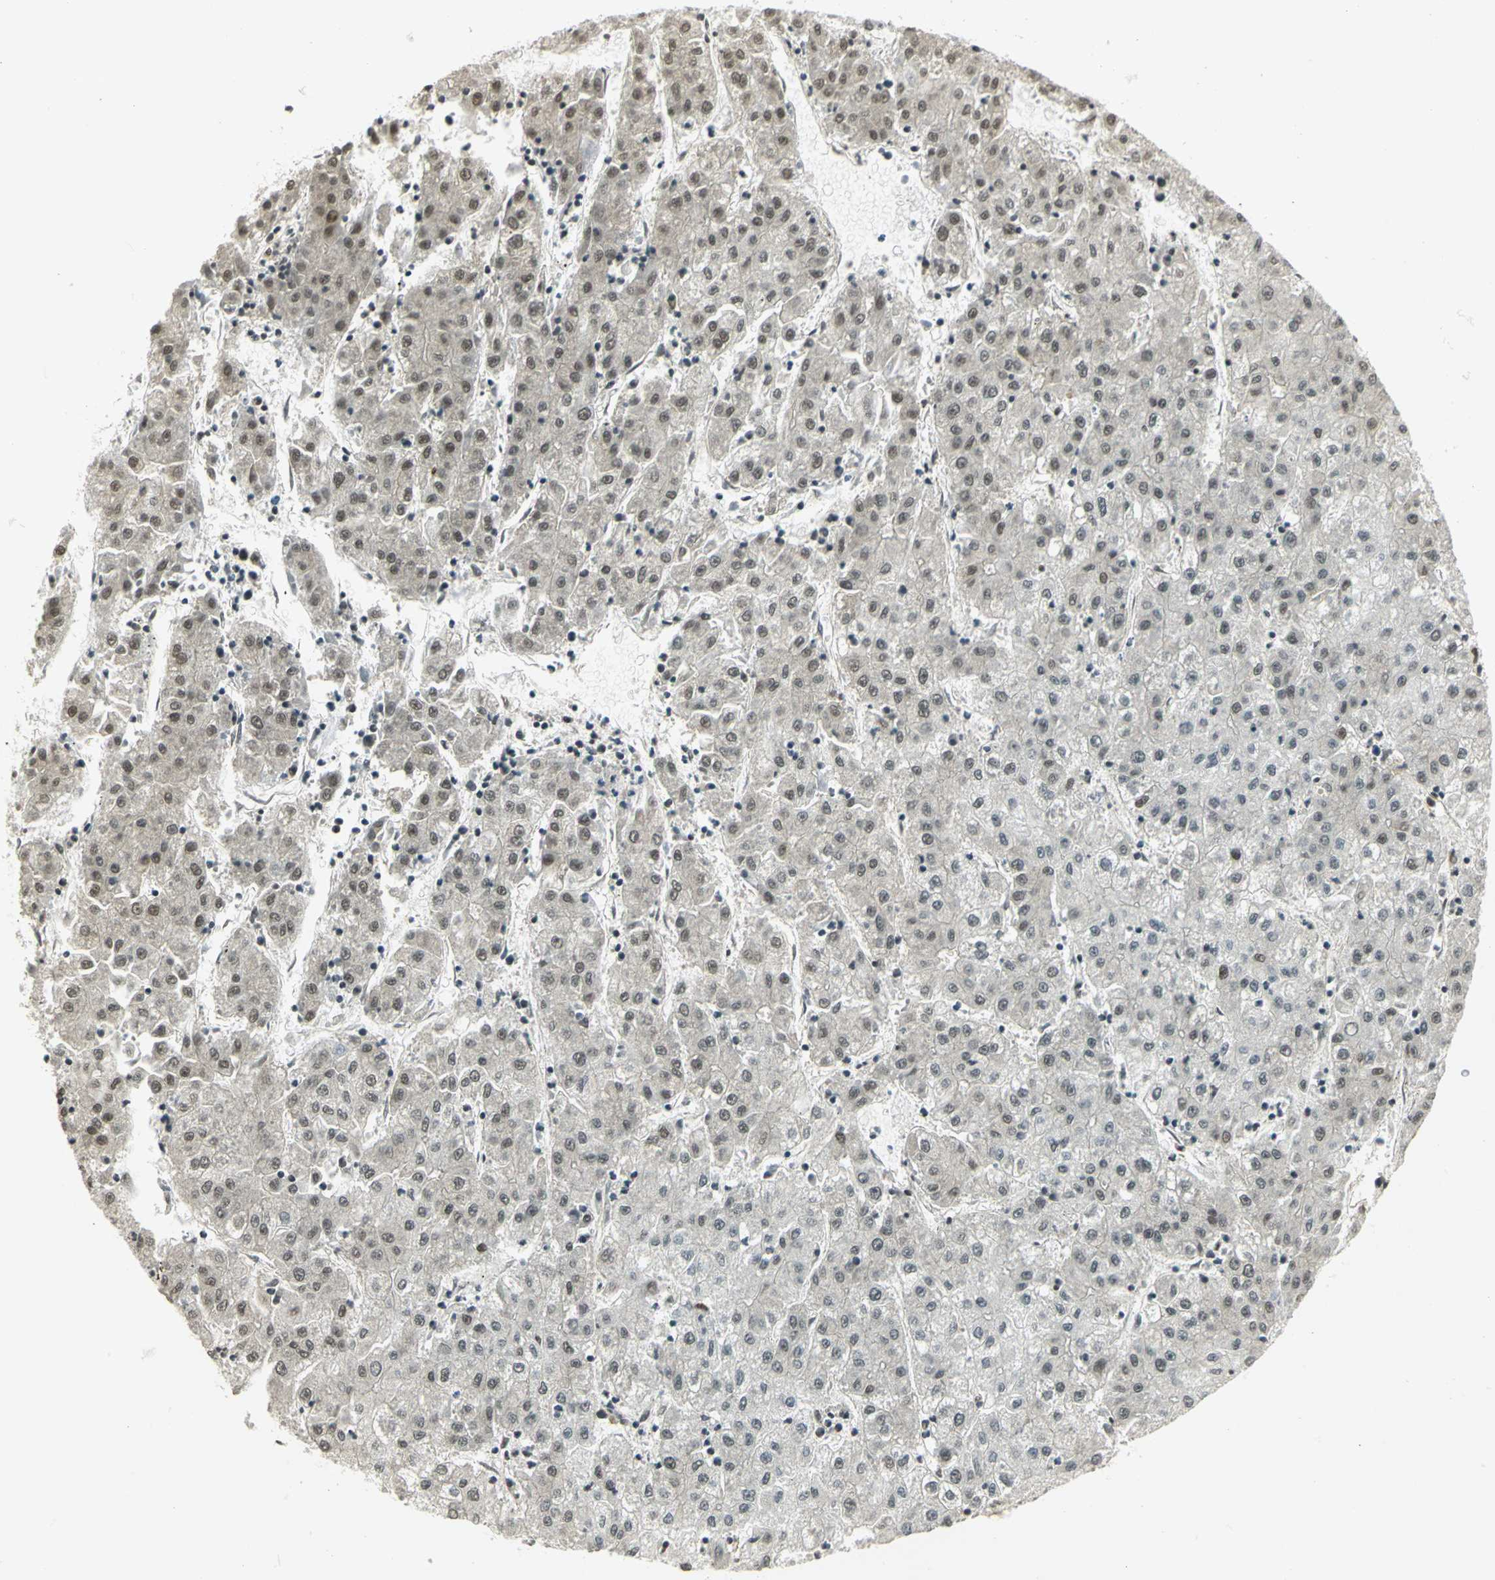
{"staining": {"intensity": "weak", "quantity": "<25%", "location": "nuclear"}, "tissue": "liver cancer", "cell_type": "Tumor cells", "image_type": "cancer", "snomed": [{"axis": "morphology", "description": "Carcinoma, Hepatocellular, NOS"}, {"axis": "topography", "description": "Liver"}], "caption": "An image of liver cancer (hepatocellular carcinoma) stained for a protein shows no brown staining in tumor cells. (DAB (3,3'-diaminobenzidine) IHC with hematoxylin counter stain).", "gene": "CDC34", "patient": {"sex": "male", "age": 72}}